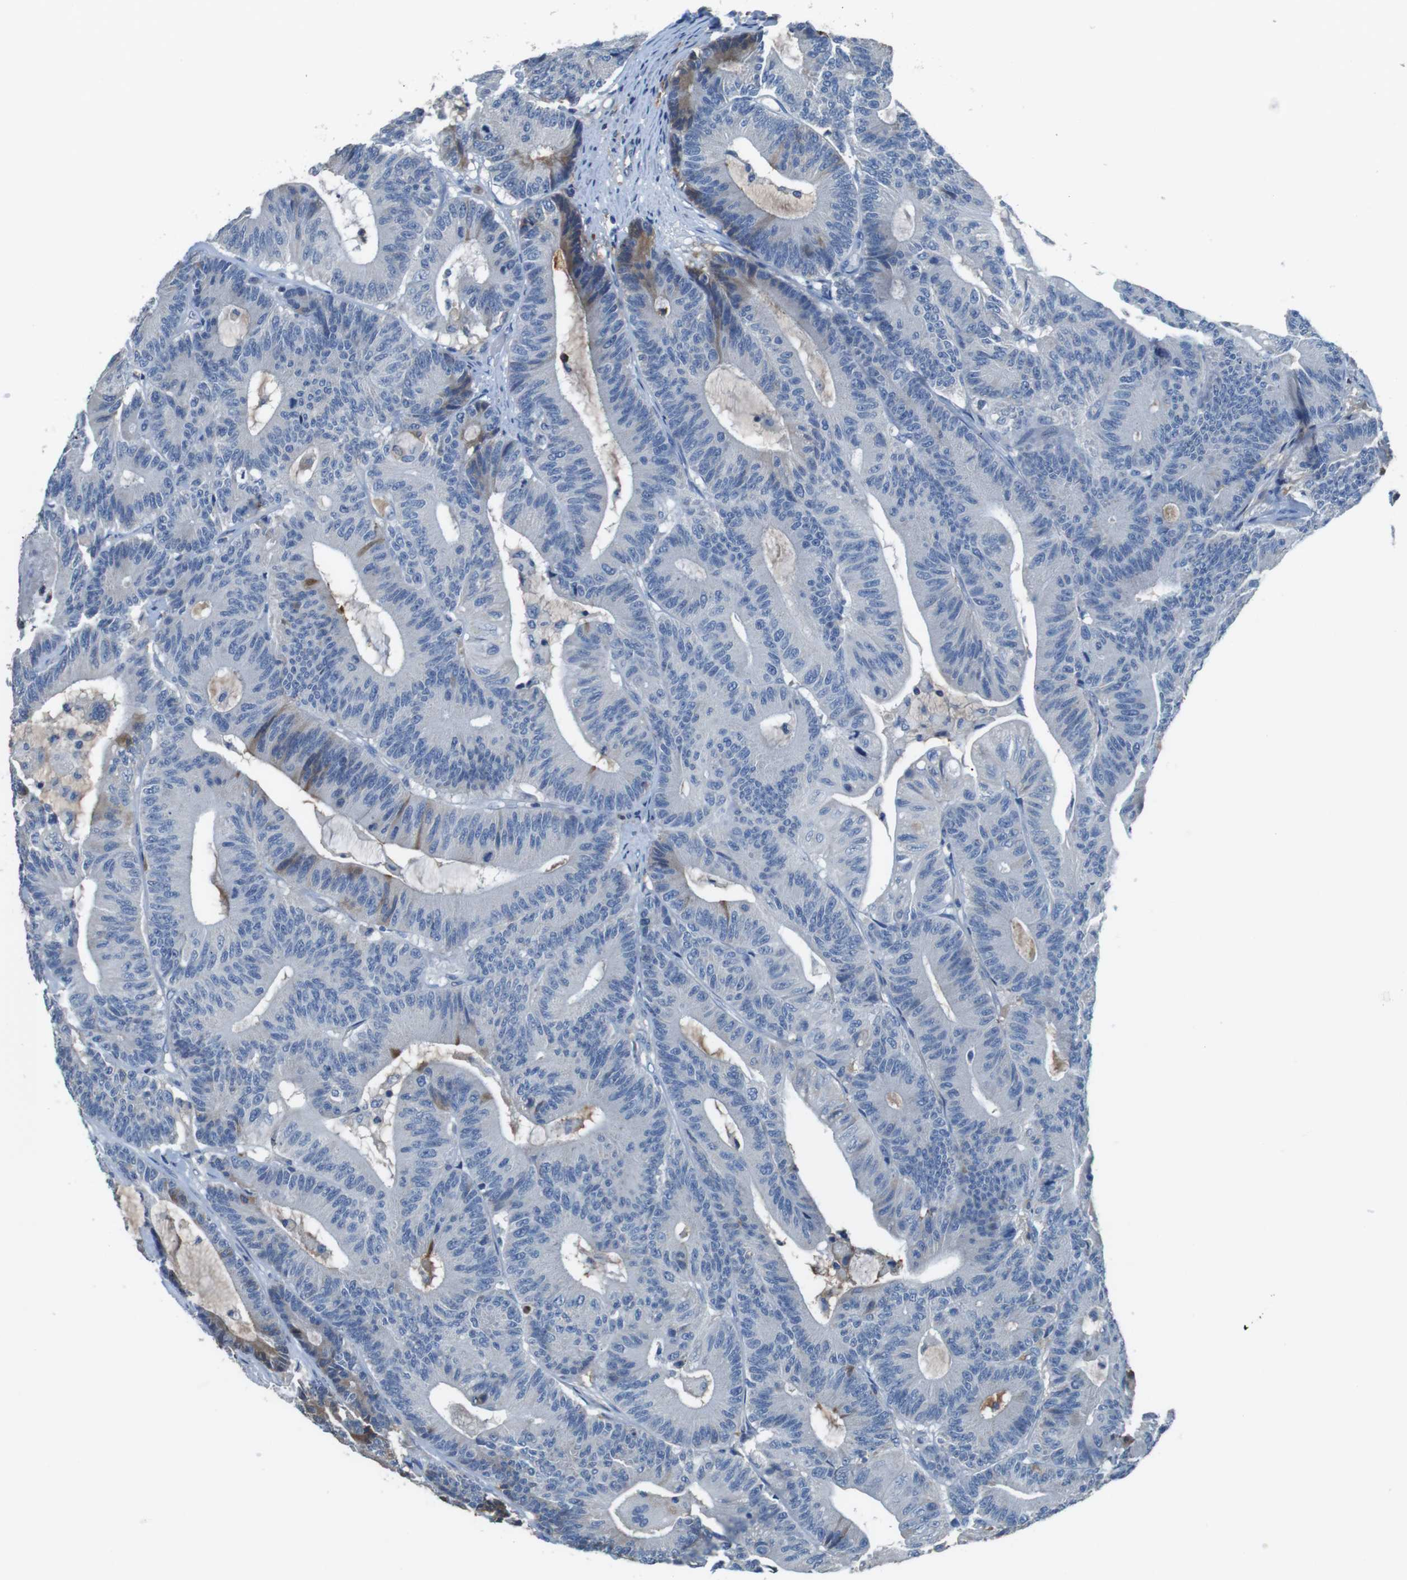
{"staining": {"intensity": "moderate", "quantity": "<25%", "location": "cytoplasmic/membranous"}, "tissue": "colorectal cancer", "cell_type": "Tumor cells", "image_type": "cancer", "snomed": [{"axis": "morphology", "description": "Adenocarcinoma, NOS"}, {"axis": "topography", "description": "Colon"}], "caption": "Brown immunohistochemical staining in adenocarcinoma (colorectal) shows moderate cytoplasmic/membranous expression in approximately <25% of tumor cells.", "gene": "TMPRSS15", "patient": {"sex": "female", "age": 84}}